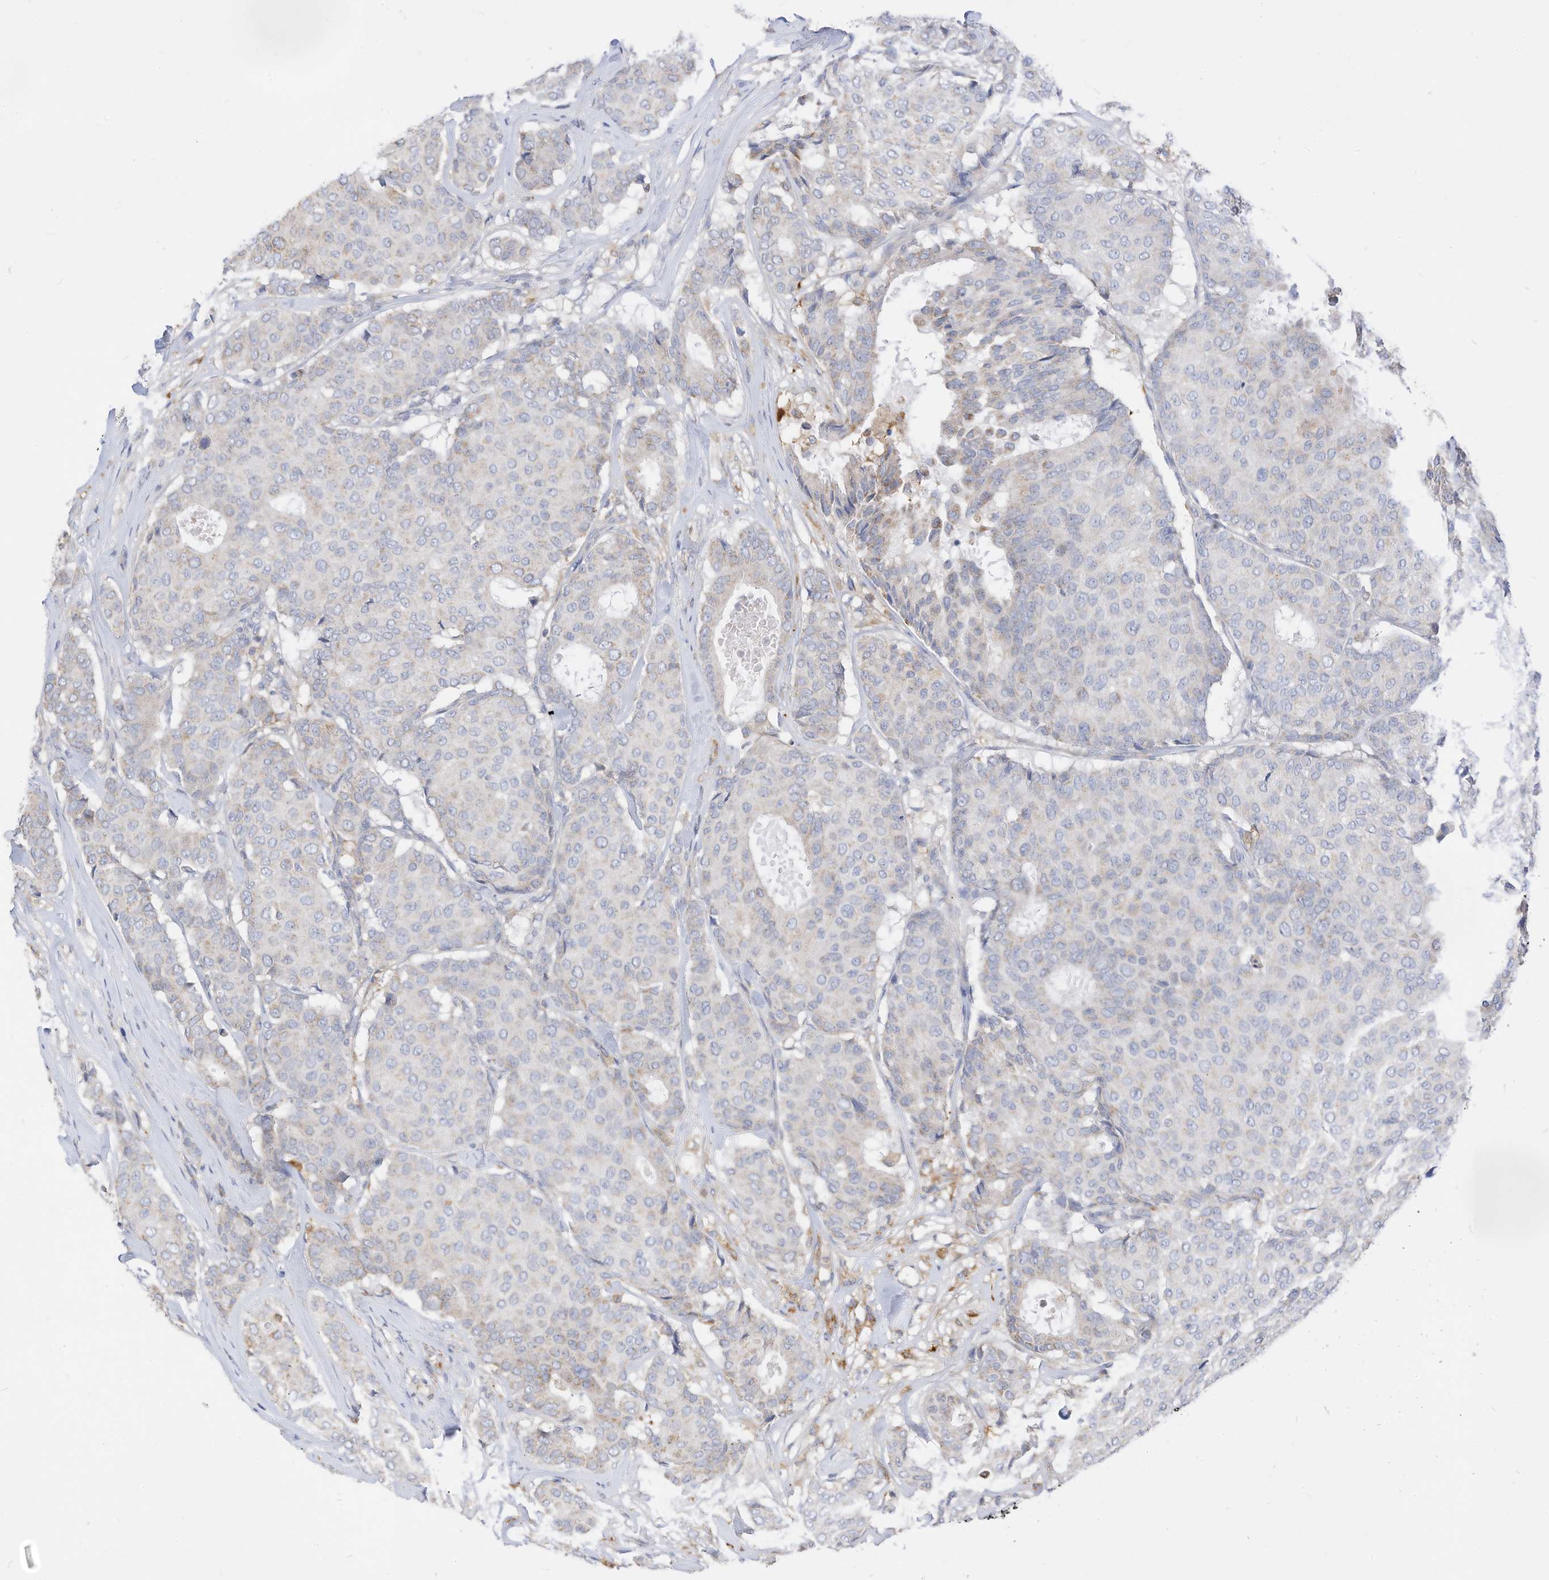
{"staining": {"intensity": "negative", "quantity": "none", "location": "none"}, "tissue": "breast cancer", "cell_type": "Tumor cells", "image_type": "cancer", "snomed": [{"axis": "morphology", "description": "Duct carcinoma"}, {"axis": "topography", "description": "Breast"}], "caption": "Tumor cells show no significant staining in breast cancer (invasive ductal carcinoma).", "gene": "RHOH", "patient": {"sex": "female", "age": 75}}